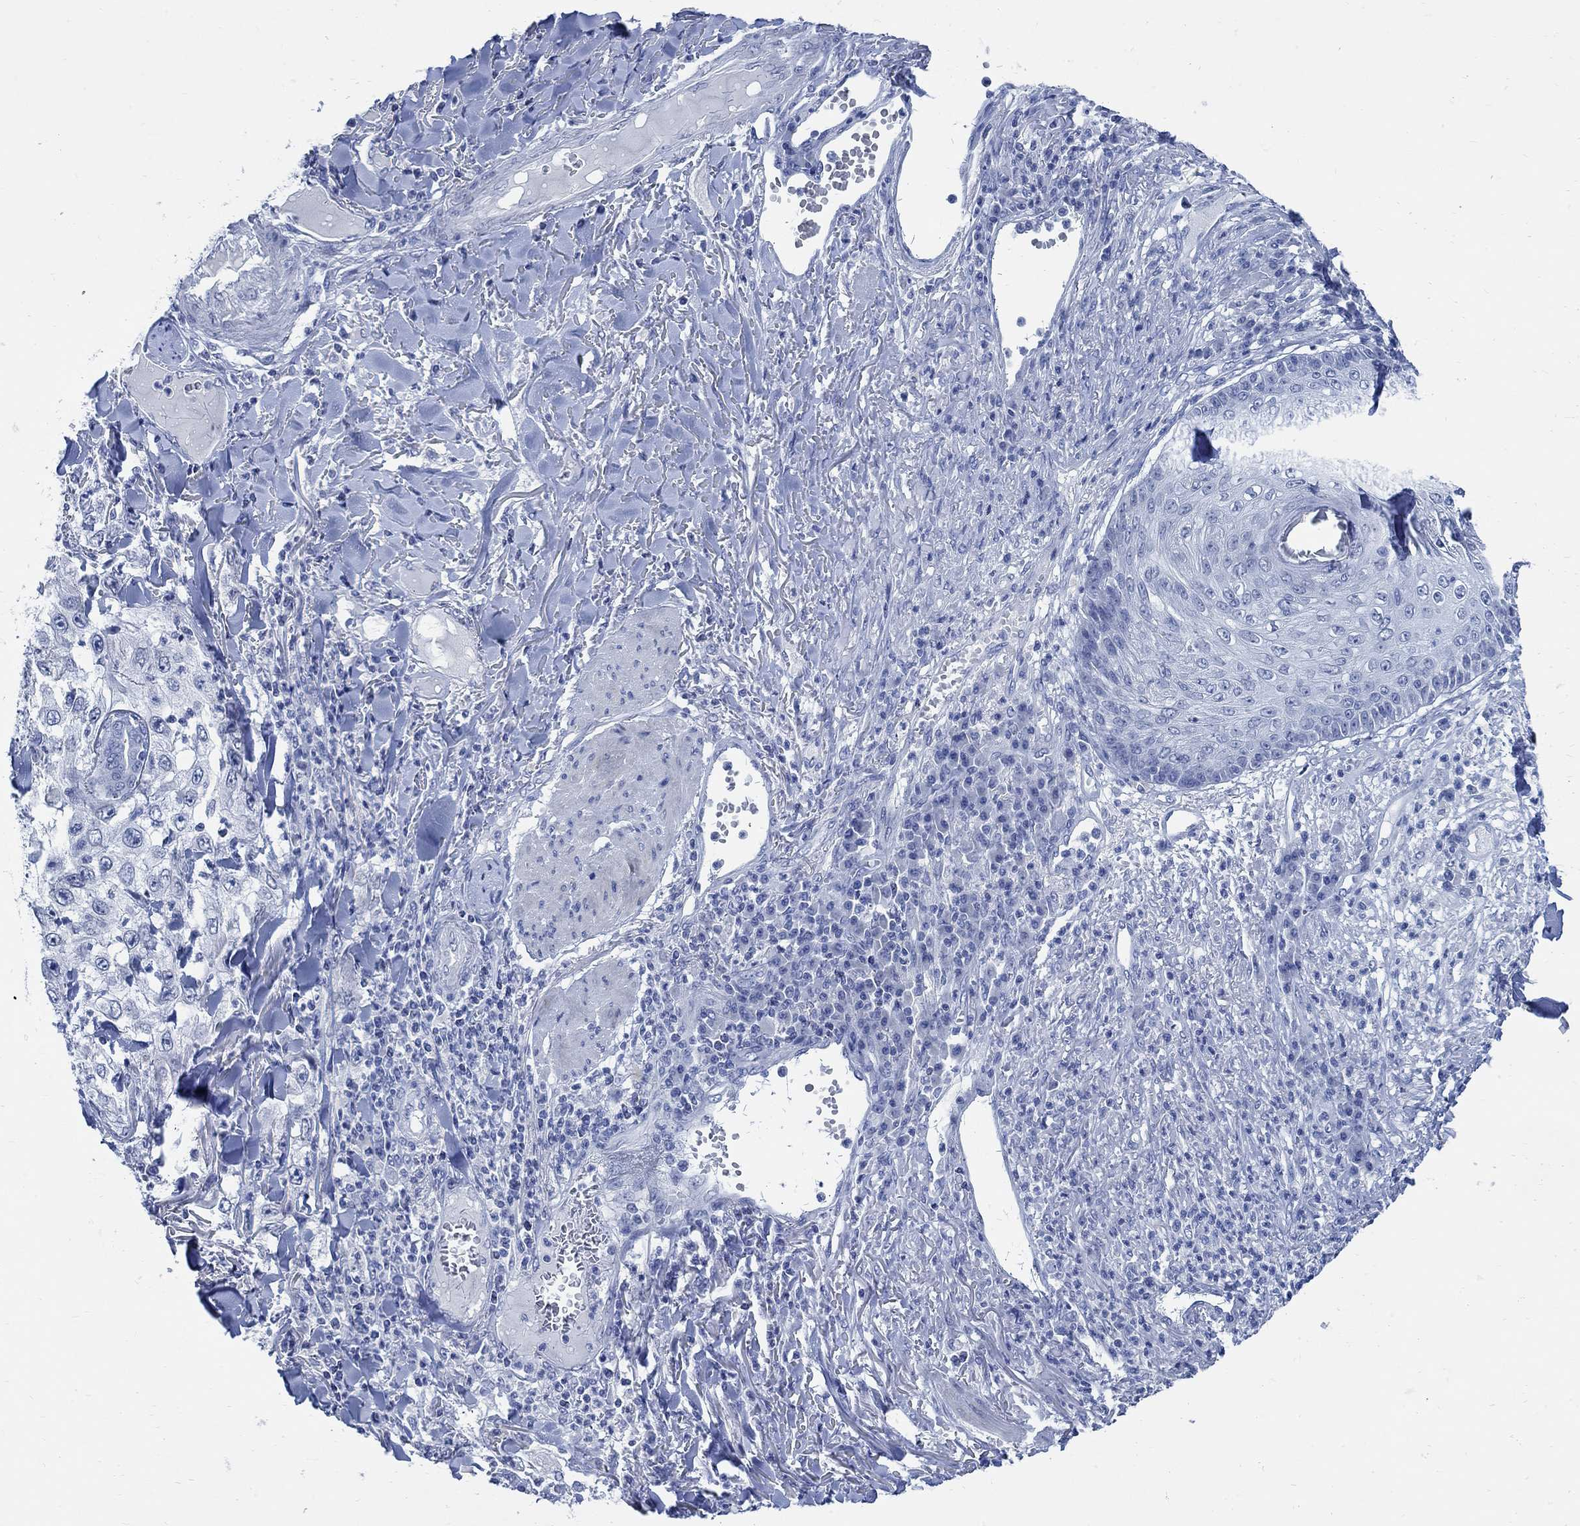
{"staining": {"intensity": "negative", "quantity": "none", "location": "none"}, "tissue": "skin cancer", "cell_type": "Tumor cells", "image_type": "cancer", "snomed": [{"axis": "morphology", "description": "Squamous cell carcinoma, NOS"}, {"axis": "topography", "description": "Skin"}], "caption": "Immunohistochemistry (IHC) photomicrograph of neoplastic tissue: skin cancer (squamous cell carcinoma) stained with DAB reveals no significant protein positivity in tumor cells. Brightfield microscopy of immunohistochemistry (IHC) stained with DAB (brown) and hematoxylin (blue), captured at high magnification.", "gene": "CAMK2N1", "patient": {"sex": "male", "age": 82}}